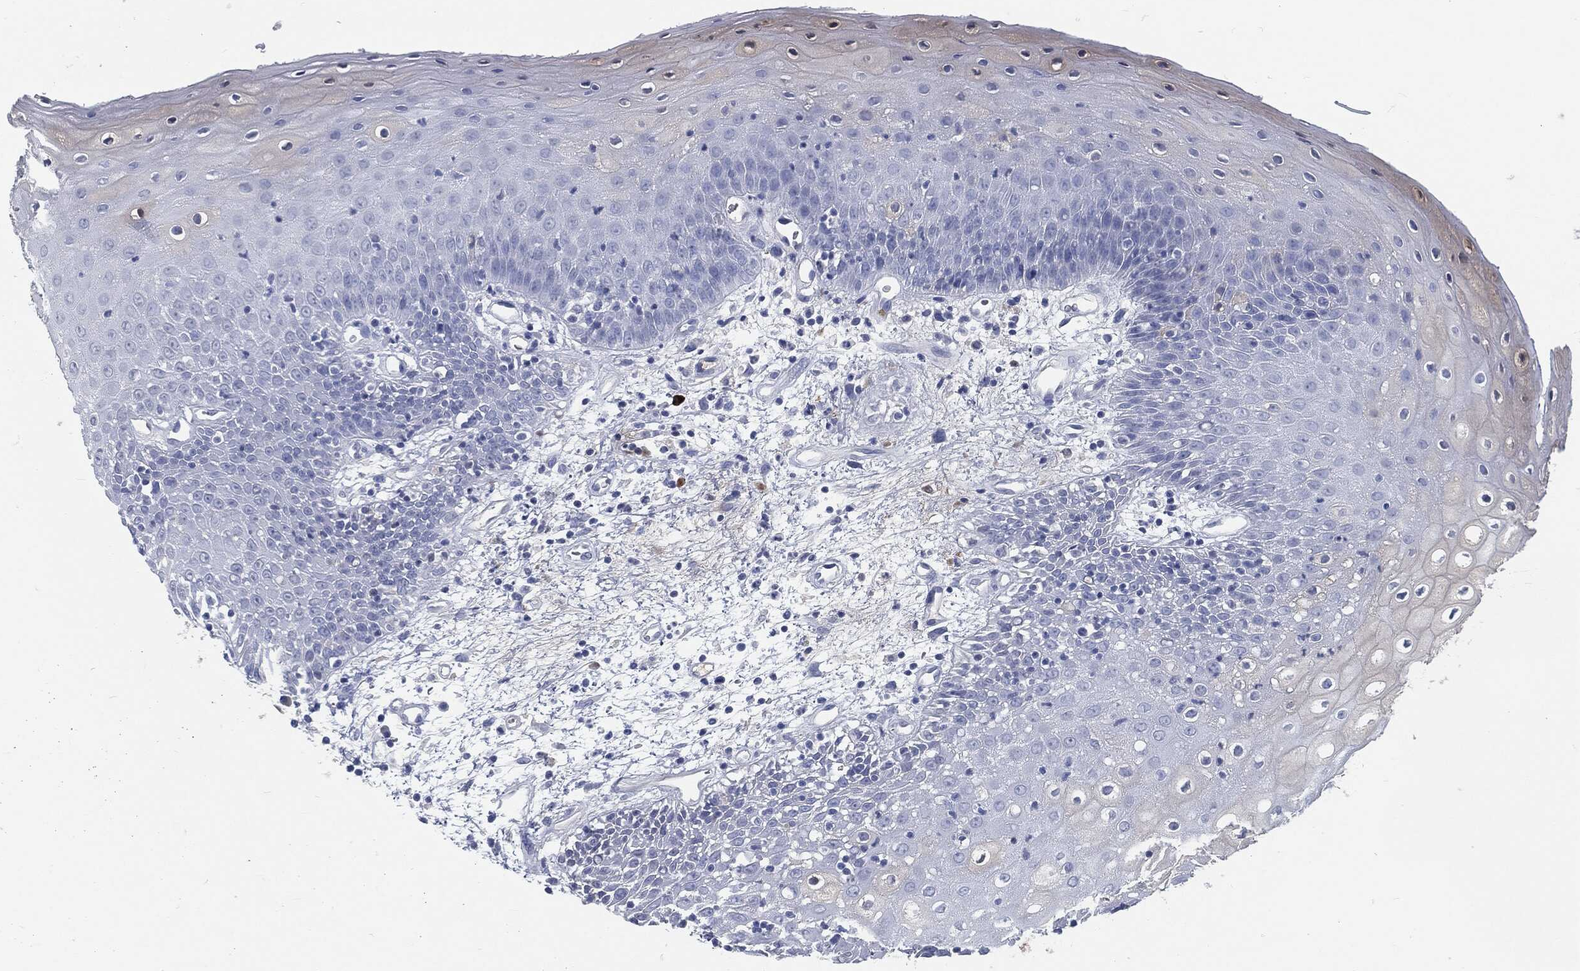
{"staining": {"intensity": "weak", "quantity": "<25%", "location": "cytoplasmic/membranous"}, "tissue": "oral mucosa", "cell_type": "Squamous epithelial cells", "image_type": "normal", "snomed": [{"axis": "morphology", "description": "Normal tissue, NOS"}, {"axis": "morphology", "description": "Squamous cell carcinoma, NOS"}, {"axis": "topography", "description": "Skeletal muscle"}, {"axis": "topography", "description": "Oral tissue"}, {"axis": "topography", "description": "Head-Neck"}], "caption": "Immunohistochemical staining of benign human oral mucosa displays no significant positivity in squamous epithelial cells. (Immunohistochemistry (ihc), brightfield microscopy, high magnification).", "gene": "MST1", "patient": {"sex": "female", "age": 84}}